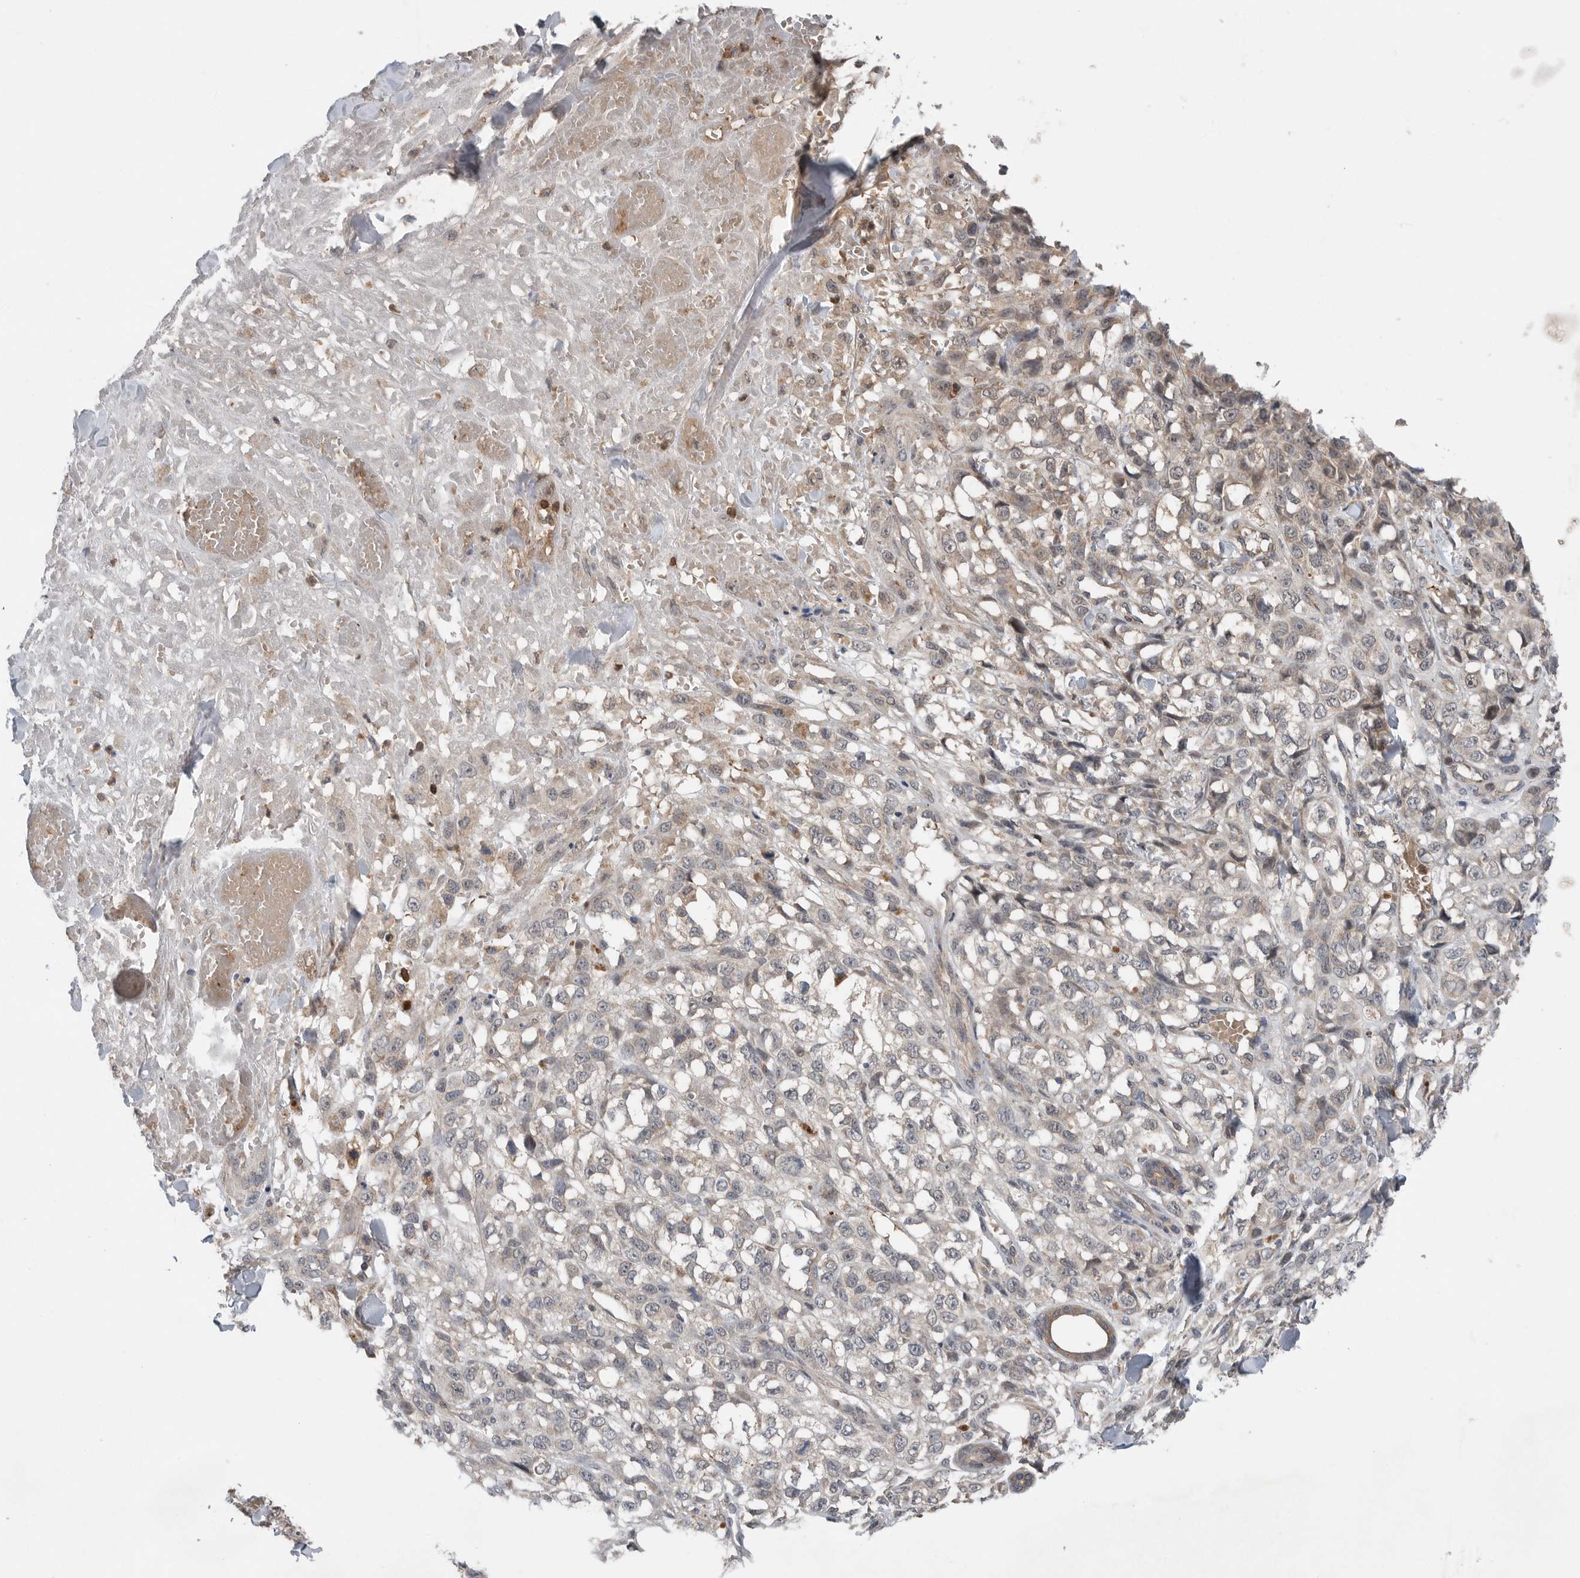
{"staining": {"intensity": "weak", "quantity": "<25%", "location": "cytoplasmic/membranous"}, "tissue": "melanoma", "cell_type": "Tumor cells", "image_type": "cancer", "snomed": [{"axis": "morphology", "description": "Malignant melanoma, Metastatic site"}, {"axis": "topography", "description": "Skin"}], "caption": "A high-resolution histopathology image shows immunohistochemistry (IHC) staining of melanoma, which exhibits no significant staining in tumor cells.", "gene": "SCP2", "patient": {"sex": "female", "age": 72}}